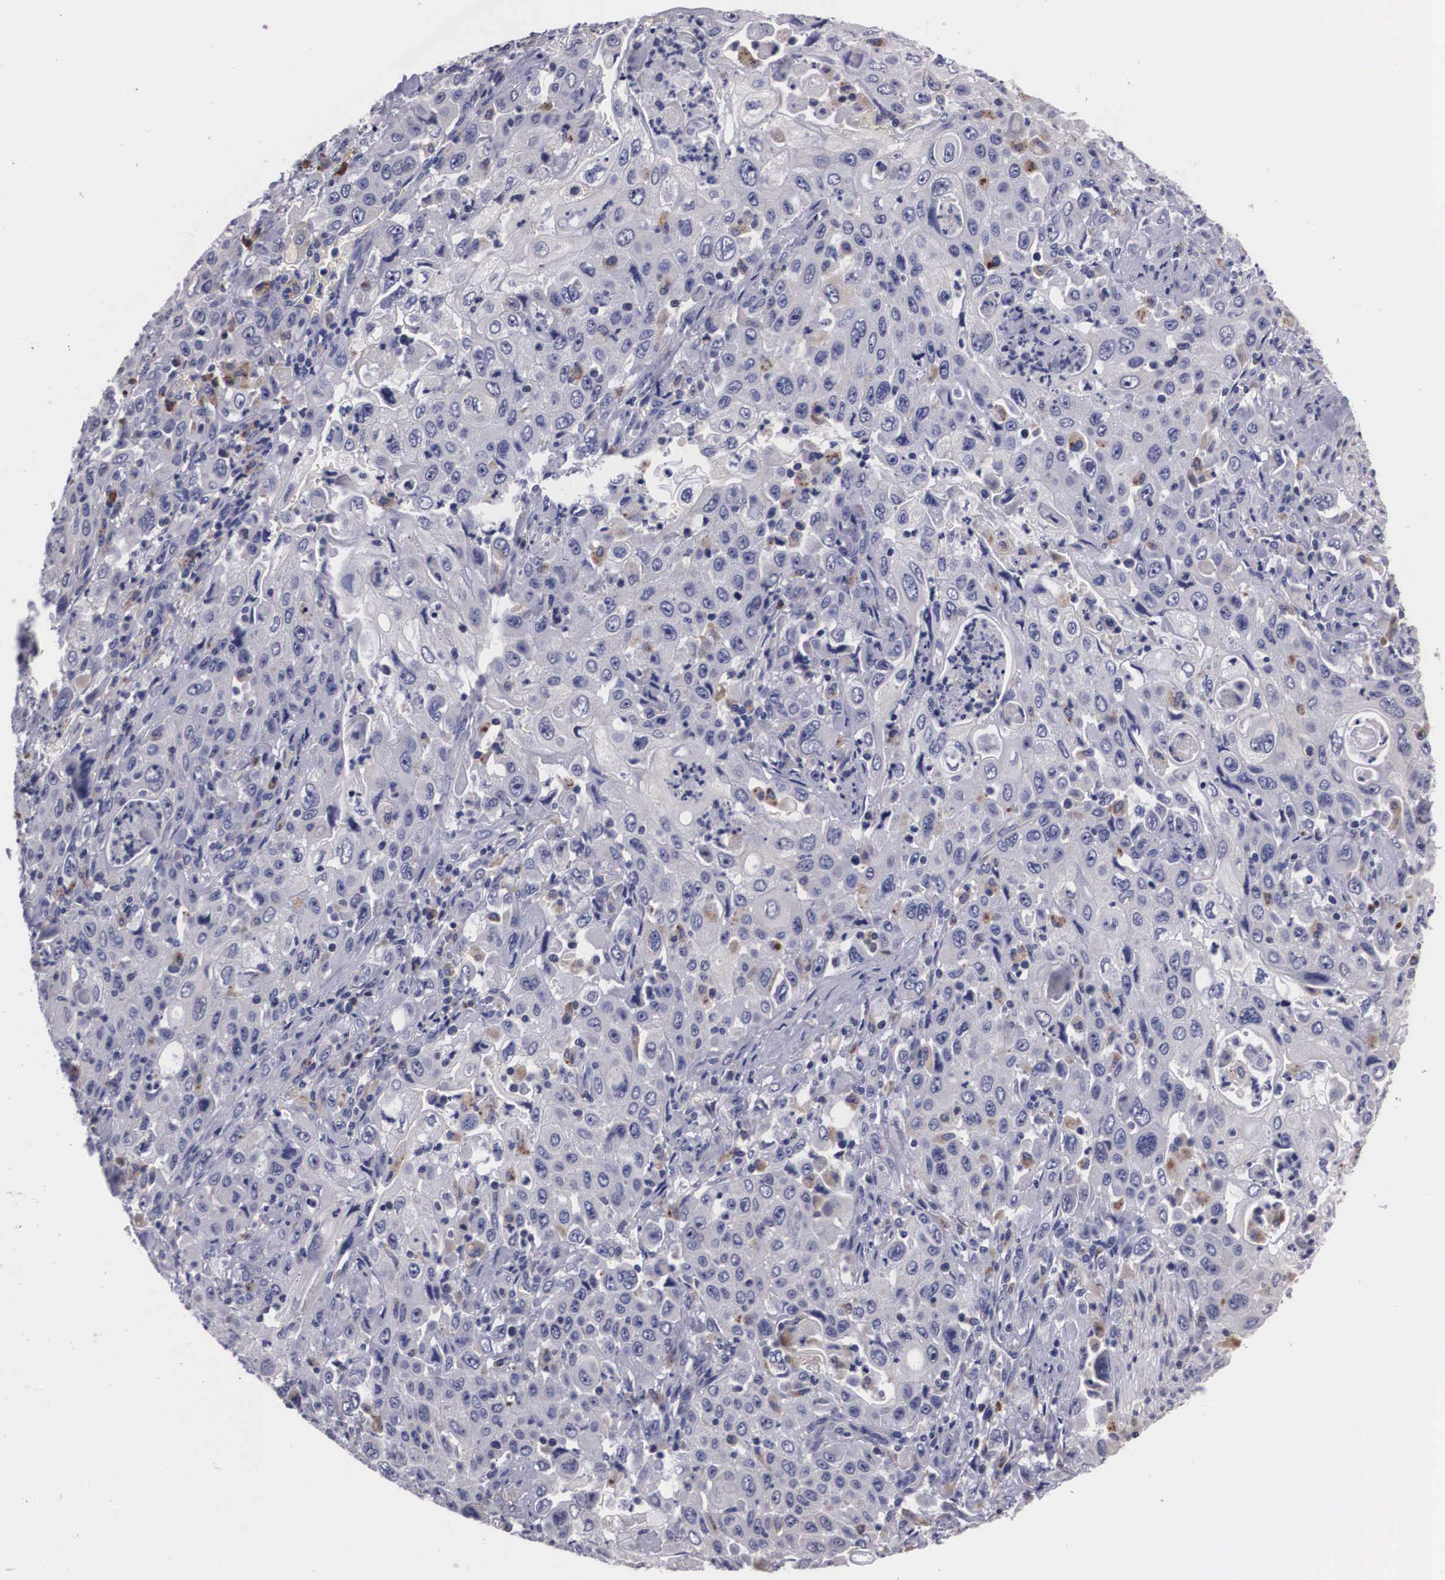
{"staining": {"intensity": "moderate", "quantity": "<25%", "location": "cytoplasmic/membranous"}, "tissue": "pancreatic cancer", "cell_type": "Tumor cells", "image_type": "cancer", "snomed": [{"axis": "morphology", "description": "Adenocarcinoma, NOS"}, {"axis": "topography", "description": "Pancreas"}], "caption": "A histopathology image of pancreatic cancer stained for a protein exhibits moderate cytoplasmic/membranous brown staining in tumor cells.", "gene": "CRELD2", "patient": {"sex": "male", "age": 70}}